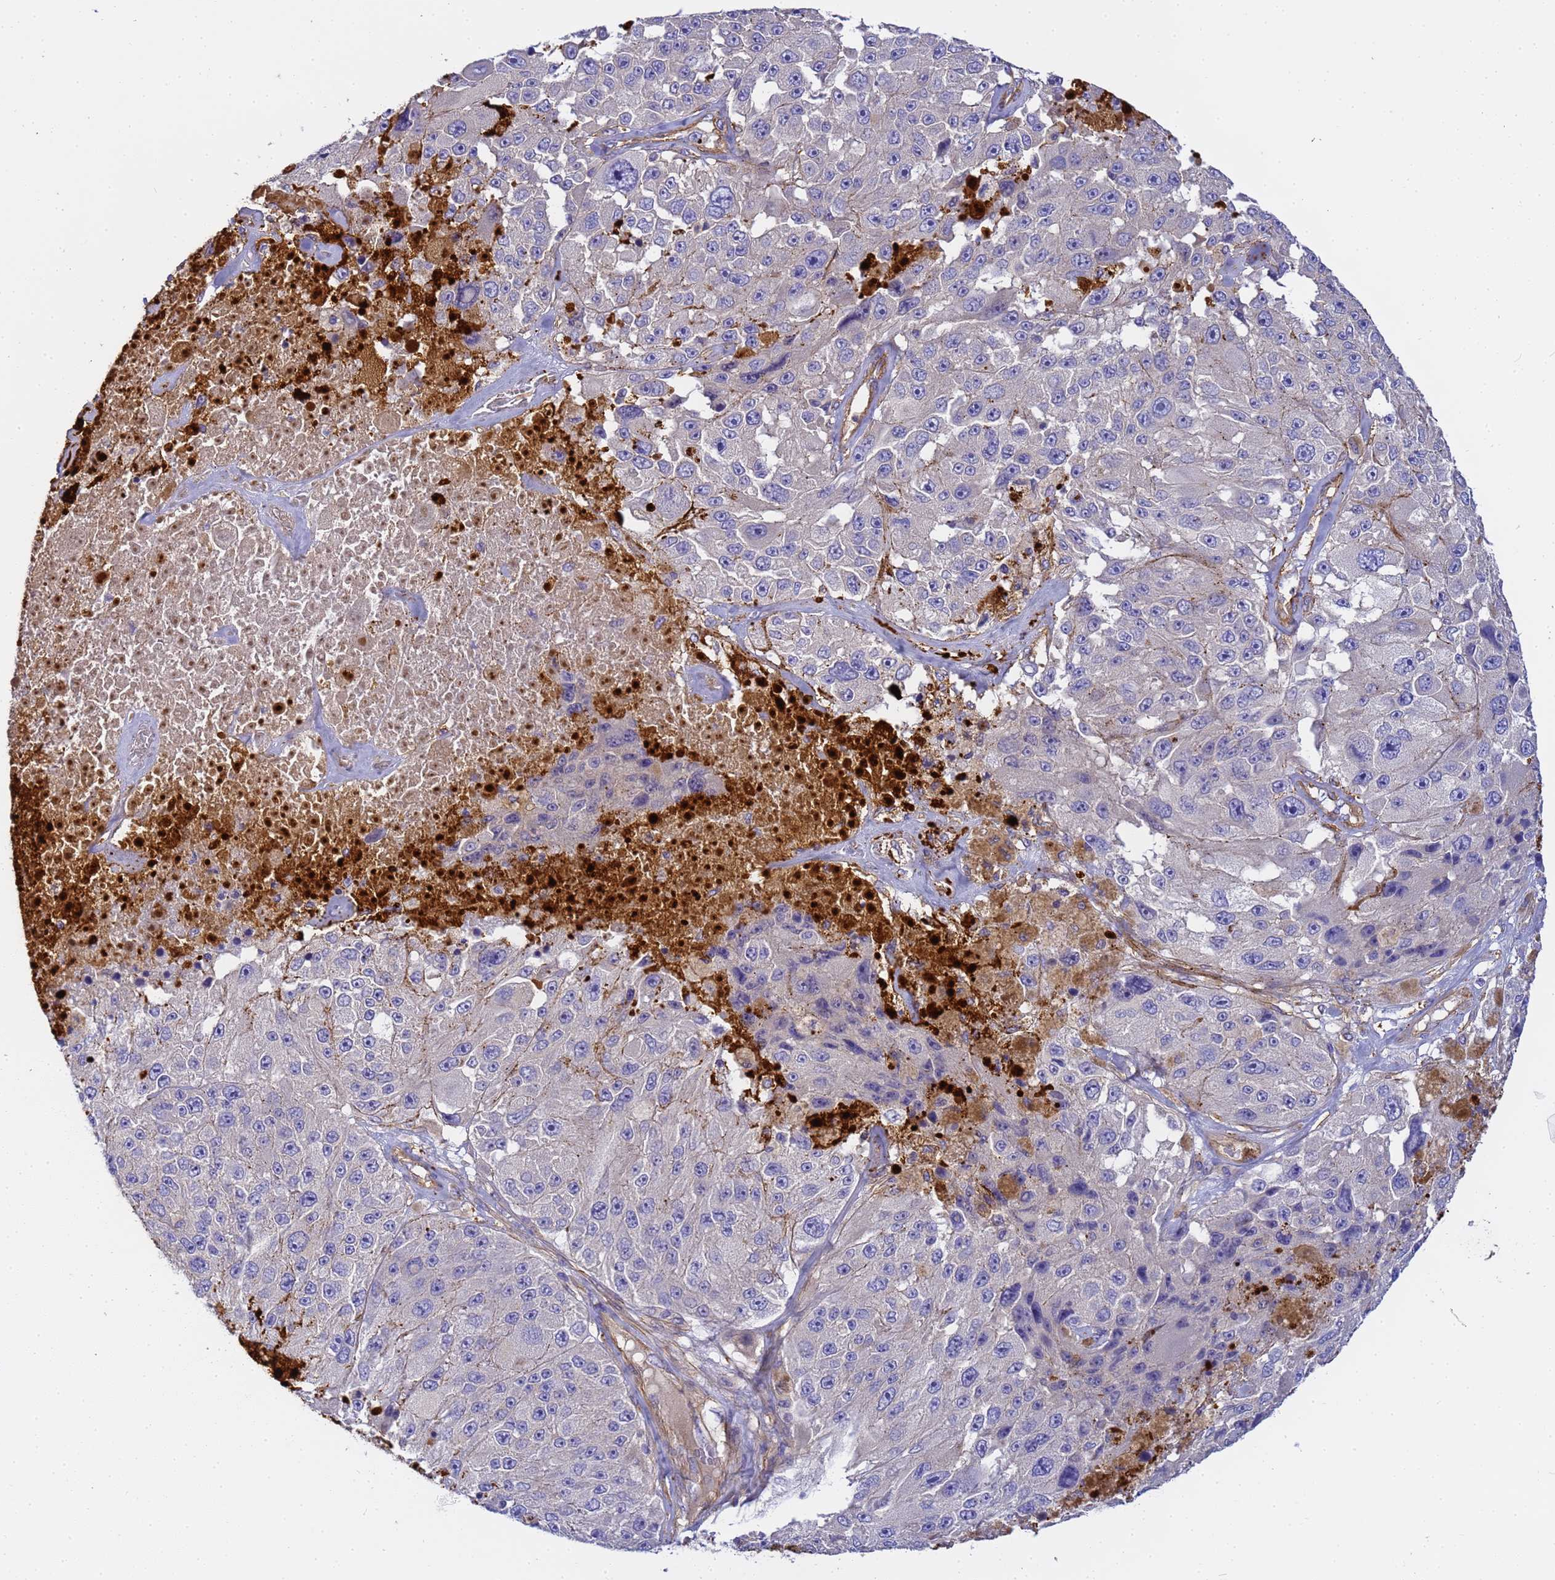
{"staining": {"intensity": "negative", "quantity": "none", "location": "none"}, "tissue": "melanoma", "cell_type": "Tumor cells", "image_type": "cancer", "snomed": [{"axis": "morphology", "description": "Malignant melanoma, Metastatic site"}, {"axis": "topography", "description": "Lymph node"}], "caption": "Human malignant melanoma (metastatic site) stained for a protein using immunohistochemistry exhibits no staining in tumor cells.", "gene": "MYL12A", "patient": {"sex": "male", "age": 62}}